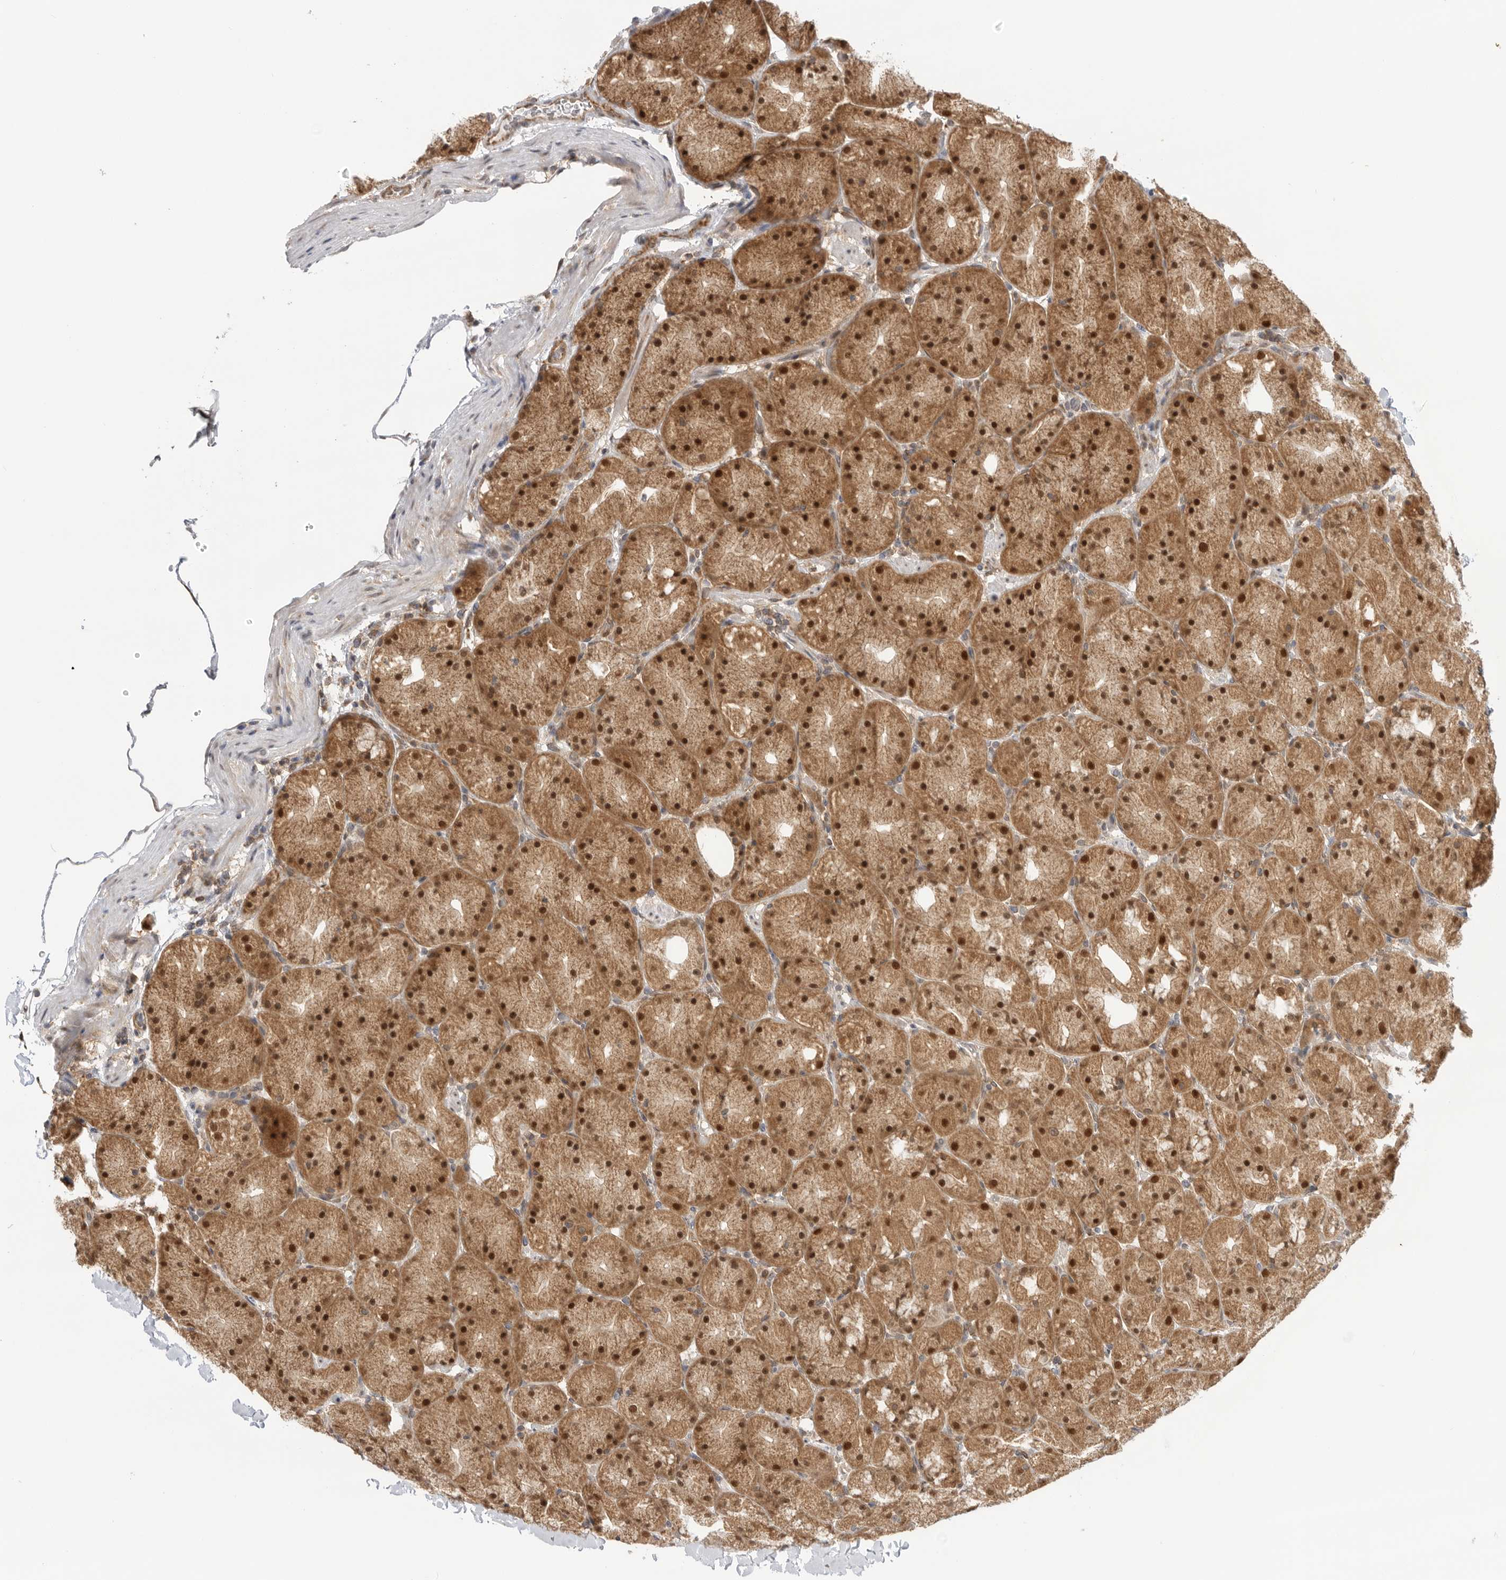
{"staining": {"intensity": "strong", "quantity": ">75%", "location": "cytoplasmic/membranous,nuclear"}, "tissue": "stomach", "cell_type": "Glandular cells", "image_type": "normal", "snomed": [{"axis": "morphology", "description": "Normal tissue, NOS"}, {"axis": "topography", "description": "Stomach, upper"}, {"axis": "topography", "description": "Stomach"}], "caption": "Stomach stained for a protein (brown) reveals strong cytoplasmic/membranous,nuclear positive positivity in about >75% of glandular cells.", "gene": "DCAF8", "patient": {"sex": "male", "age": 48}}